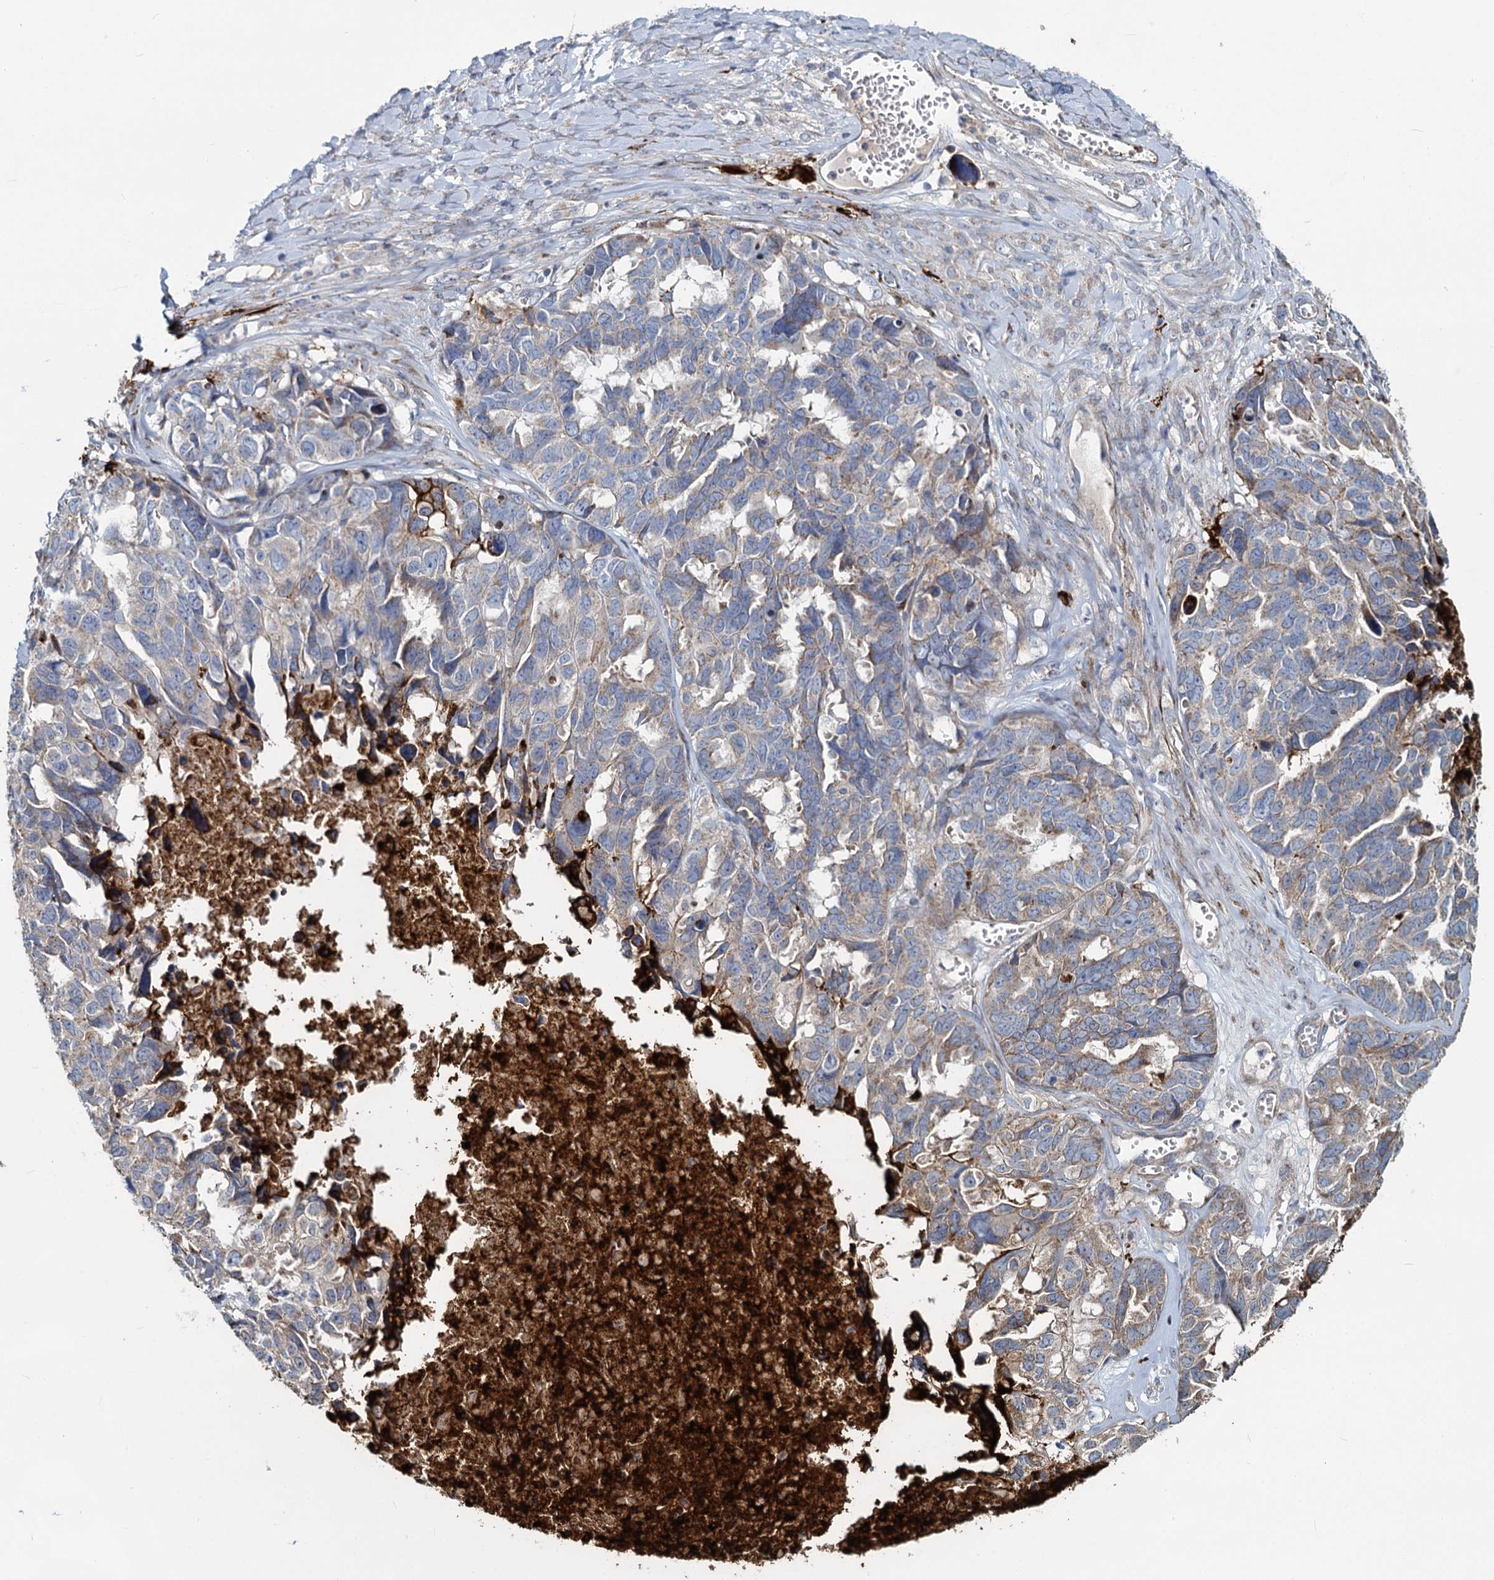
{"staining": {"intensity": "strong", "quantity": "<25%", "location": "cytoplasmic/membranous"}, "tissue": "ovarian cancer", "cell_type": "Tumor cells", "image_type": "cancer", "snomed": [{"axis": "morphology", "description": "Cystadenocarcinoma, serous, NOS"}, {"axis": "topography", "description": "Ovary"}], "caption": "High-power microscopy captured an IHC micrograph of serous cystadenocarcinoma (ovarian), revealing strong cytoplasmic/membranous staining in approximately <25% of tumor cells.", "gene": "DCUN1D2", "patient": {"sex": "female", "age": 79}}